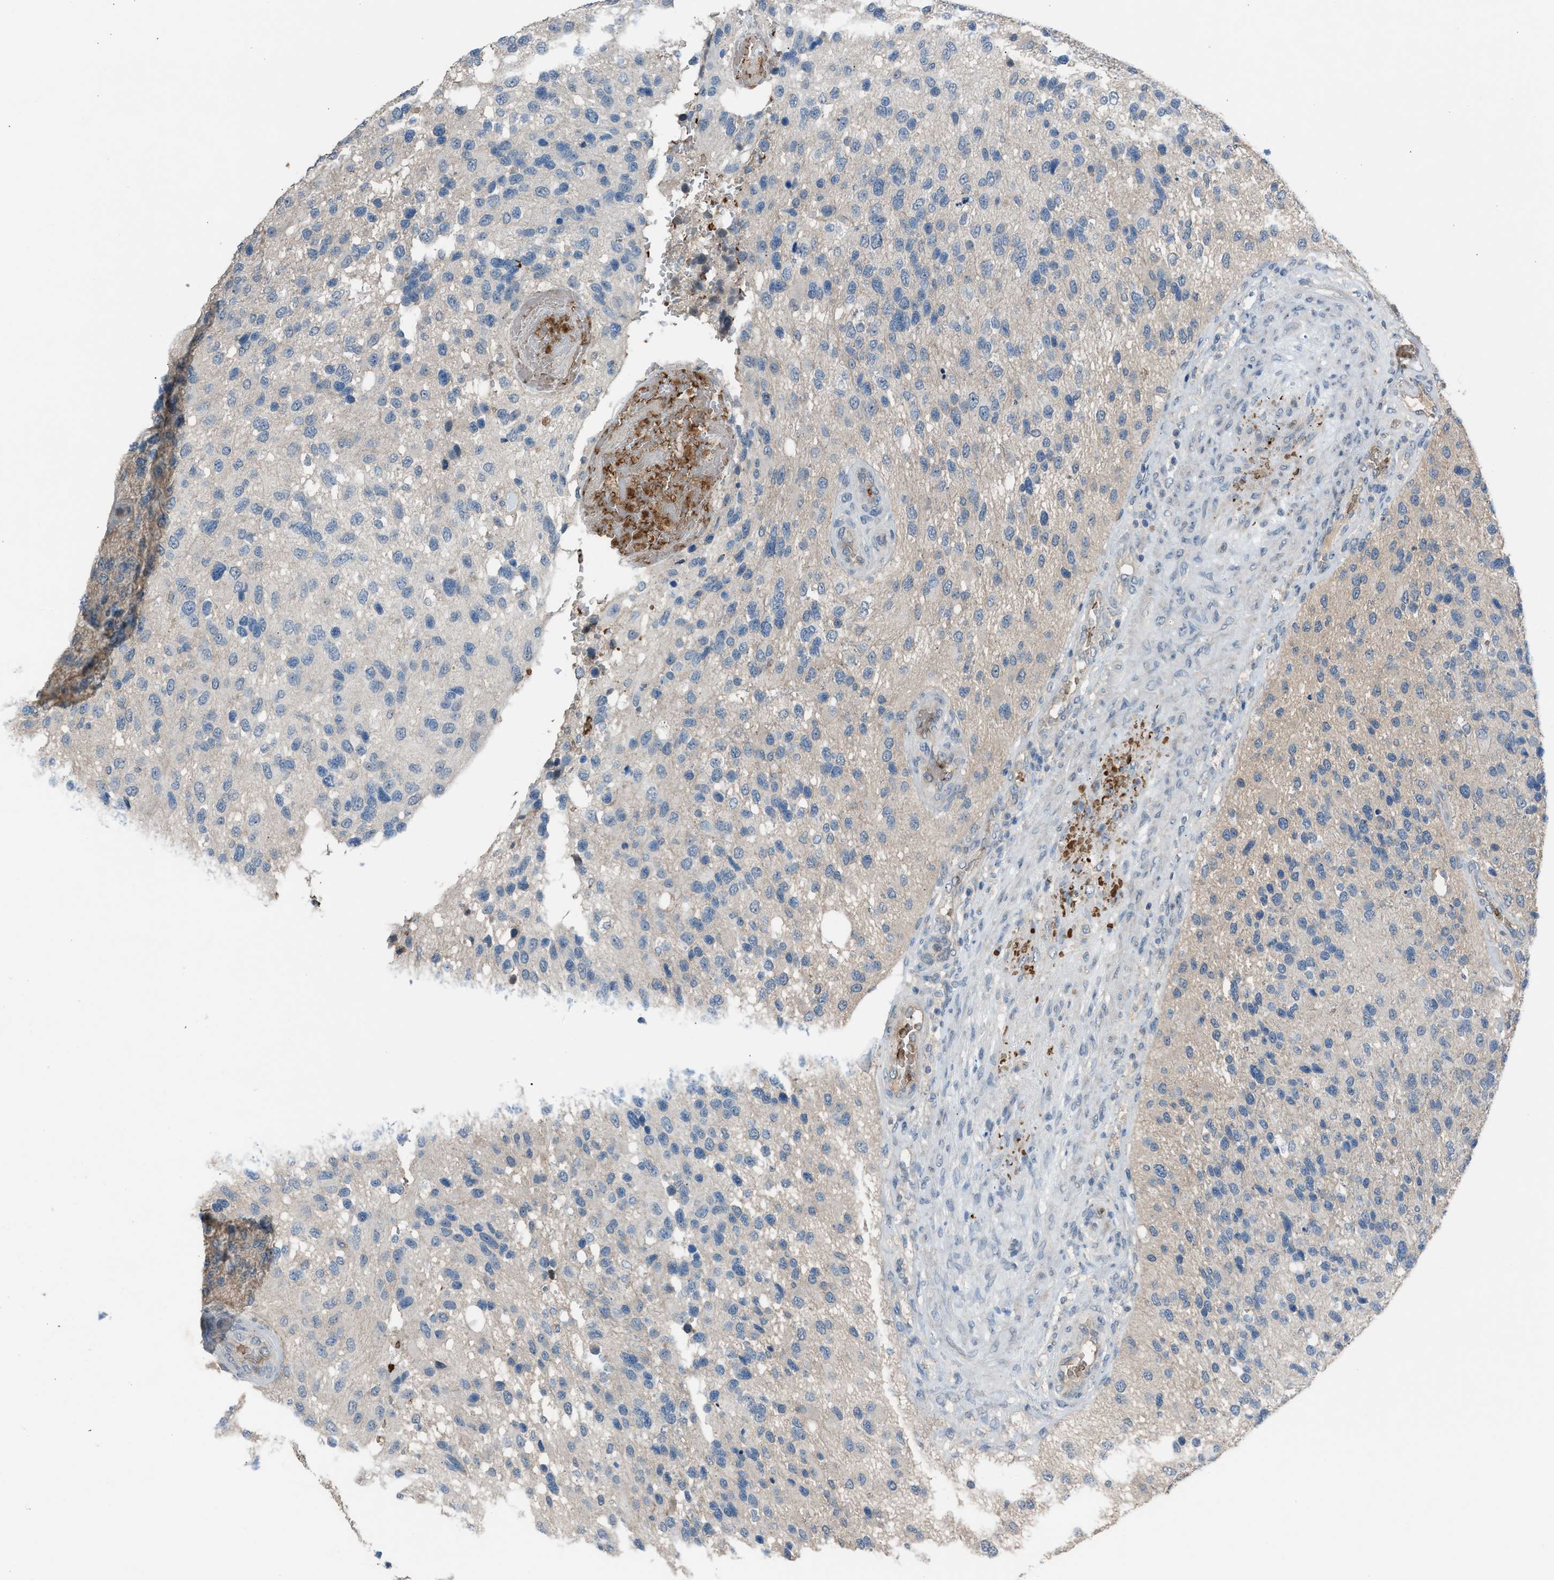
{"staining": {"intensity": "negative", "quantity": "none", "location": "none"}, "tissue": "glioma", "cell_type": "Tumor cells", "image_type": "cancer", "snomed": [{"axis": "morphology", "description": "Glioma, malignant, High grade"}, {"axis": "topography", "description": "Brain"}], "caption": "There is no significant positivity in tumor cells of glioma.", "gene": "CFAP77", "patient": {"sex": "female", "age": 58}}